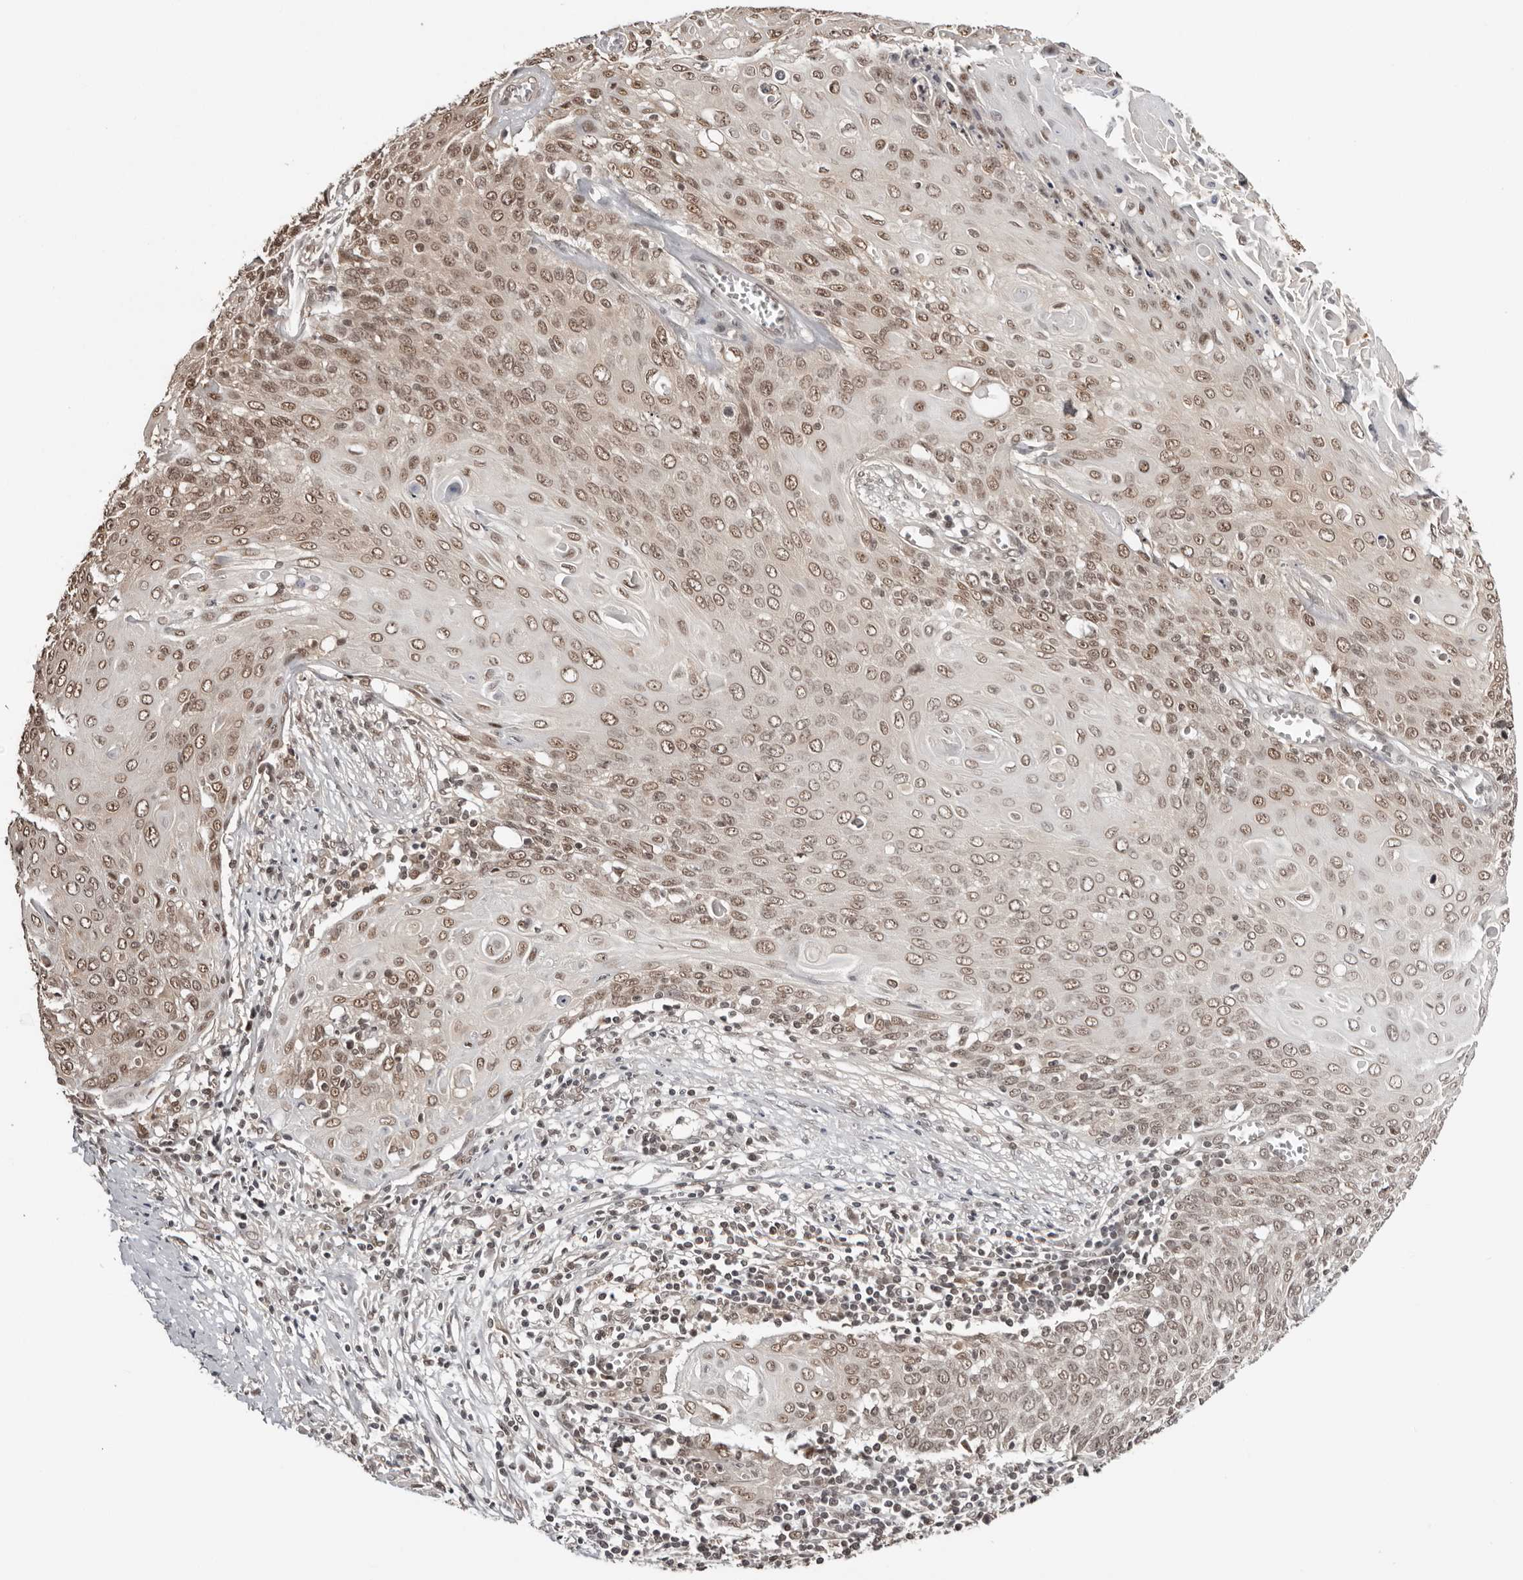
{"staining": {"intensity": "weak", "quantity": ">75%", "location": "nuclear"}, "tissue": "cervical cancer", "cell_type": "Tumor cells", "image_type": "cancer", "snomed": [{"axis": "morphology", "description": "Squamous cell carcinoma, NOS"}, {"axis": "topography", "description": "Cervix"}], "caption": "Cervical cancer stained for a protein (brown) shows weak nuclear positive staining in approximately >75% of tumor cells.", "gene": "SDE2", "patient": {"sex": "female", "age": 39}}